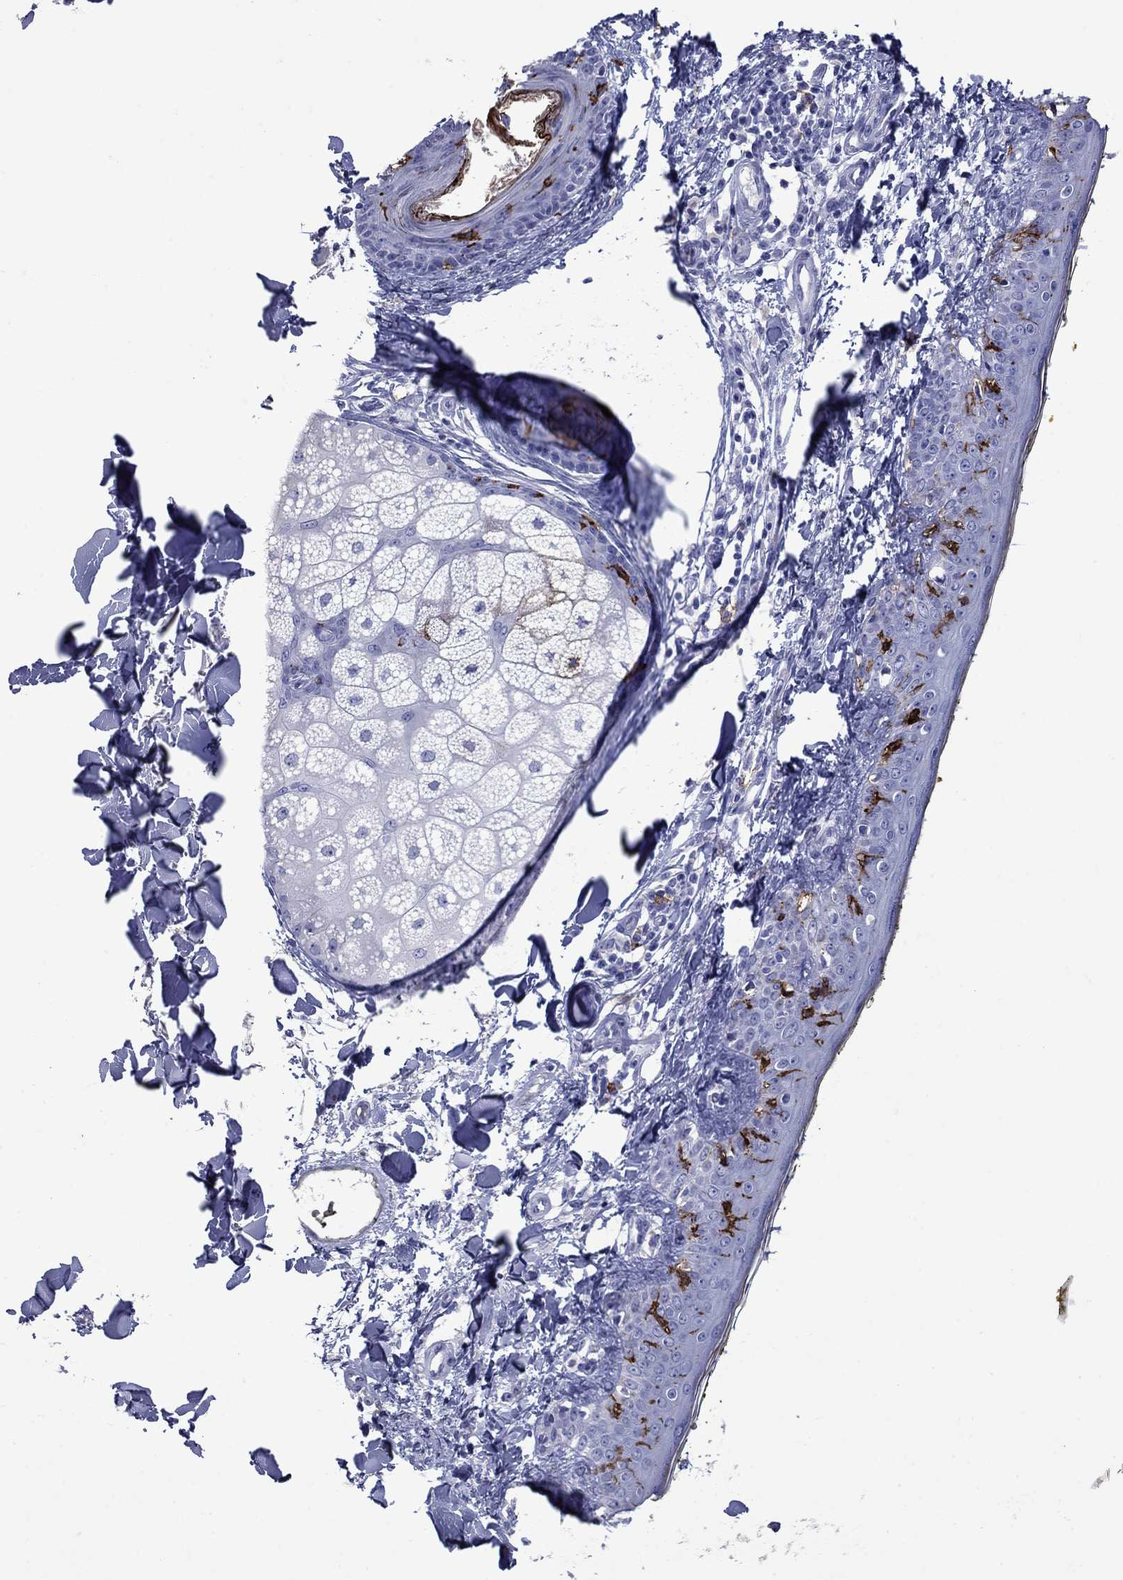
{"staining": {"intensity": "negative", "quantity": "none", "location": "none"}, "tissue": "skin", "cell_type": "Fibroblasts", "image_type": "normal", "snomed": [{"axis": "morphology", "description": "Normal tissue, NOS"}, {"axis": "topography", "description": "Skin"}], "caption": "Photomicrograph shows no significant protein positivity in fibroblasts of benign skin. Brightfield microscopy of immunohistochemistry stained with DAB (brown) and hematoxylin (blue), captured at high magnification.", "gene": "CD1A", "patient": {"sex": "male", "age": 76}}